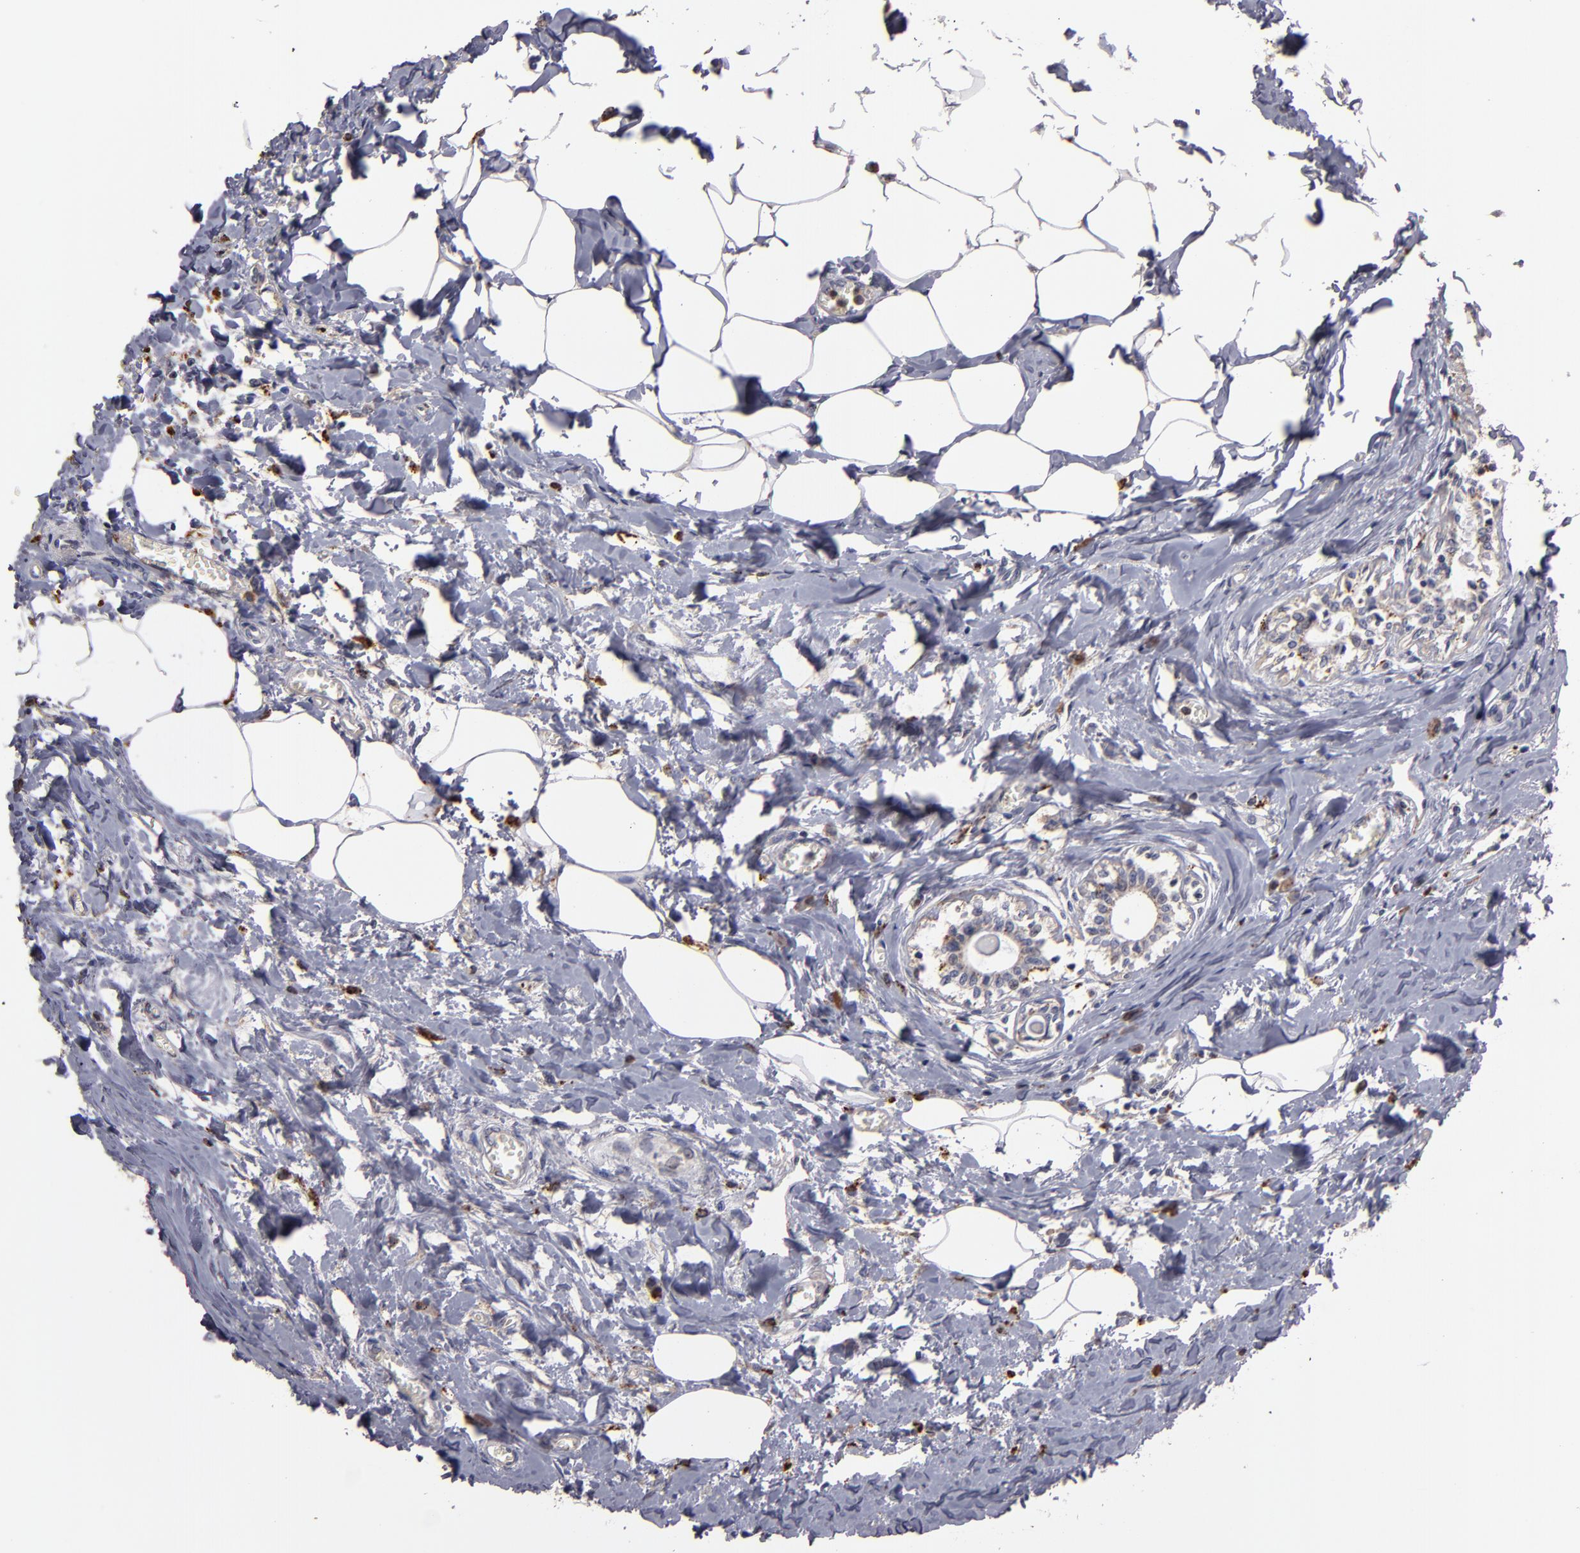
{"staining": {"intensity": "strong", "quantity": ">75%", "location": "cytoplasmic/membranous"}, "tissue": "breast cancer", "cell_type": "Tumor cells", "image_type": "cancer", "snomed": [{"axis": "morphology", "description": "Lobular carcinoma"}, {"axis": "topography", "description": "Breast"}], "caption": "DAB immunohistochemical staining of human breast lobular carcinoma demonstrates strong cytoplasmic/membranous protein positivity in about >75% of tumor cells.", "gene": "TRAF1", "patient": {"sex": "female", "age": 51}}